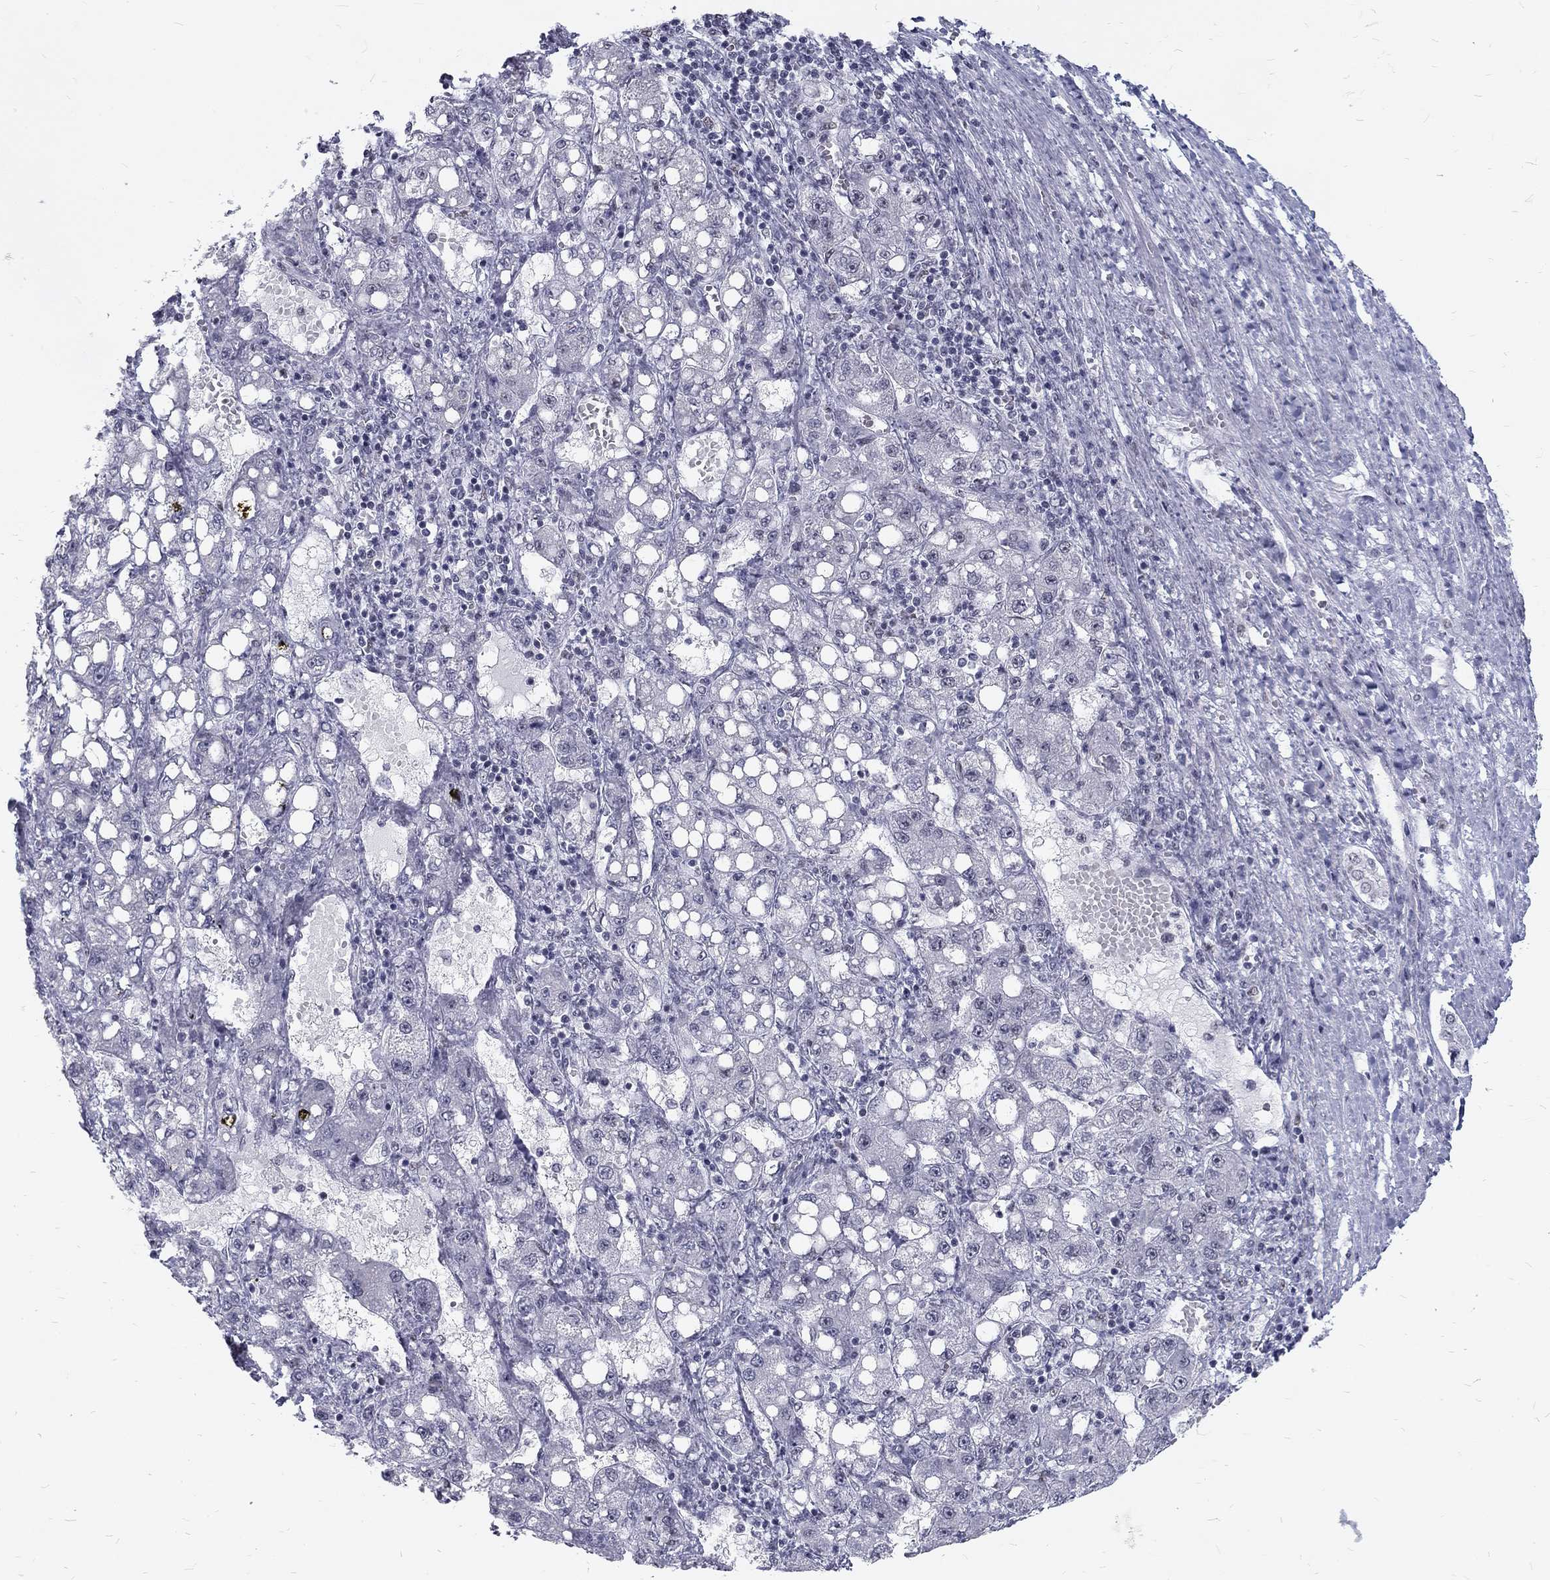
{"staining": {"intensity": "negative", "quantity": "none", "location": "none"}, "tissue": "liver cancer", "cell_type": "Tumor cells", "image_type": "cancer", "snomed": [{"axis": "morphology", "description": "Carcinoma, Hepatocellular, NOS"}, {"axis": "topography", "description": "Liver"}], "caption": "This is a histopathology image of immunohistochemistry (IHC) staining of liver cancer, which shows no expression in tumor cells.", "gene": "SNORC", "patient": {"sex": "female", "age": 65}}